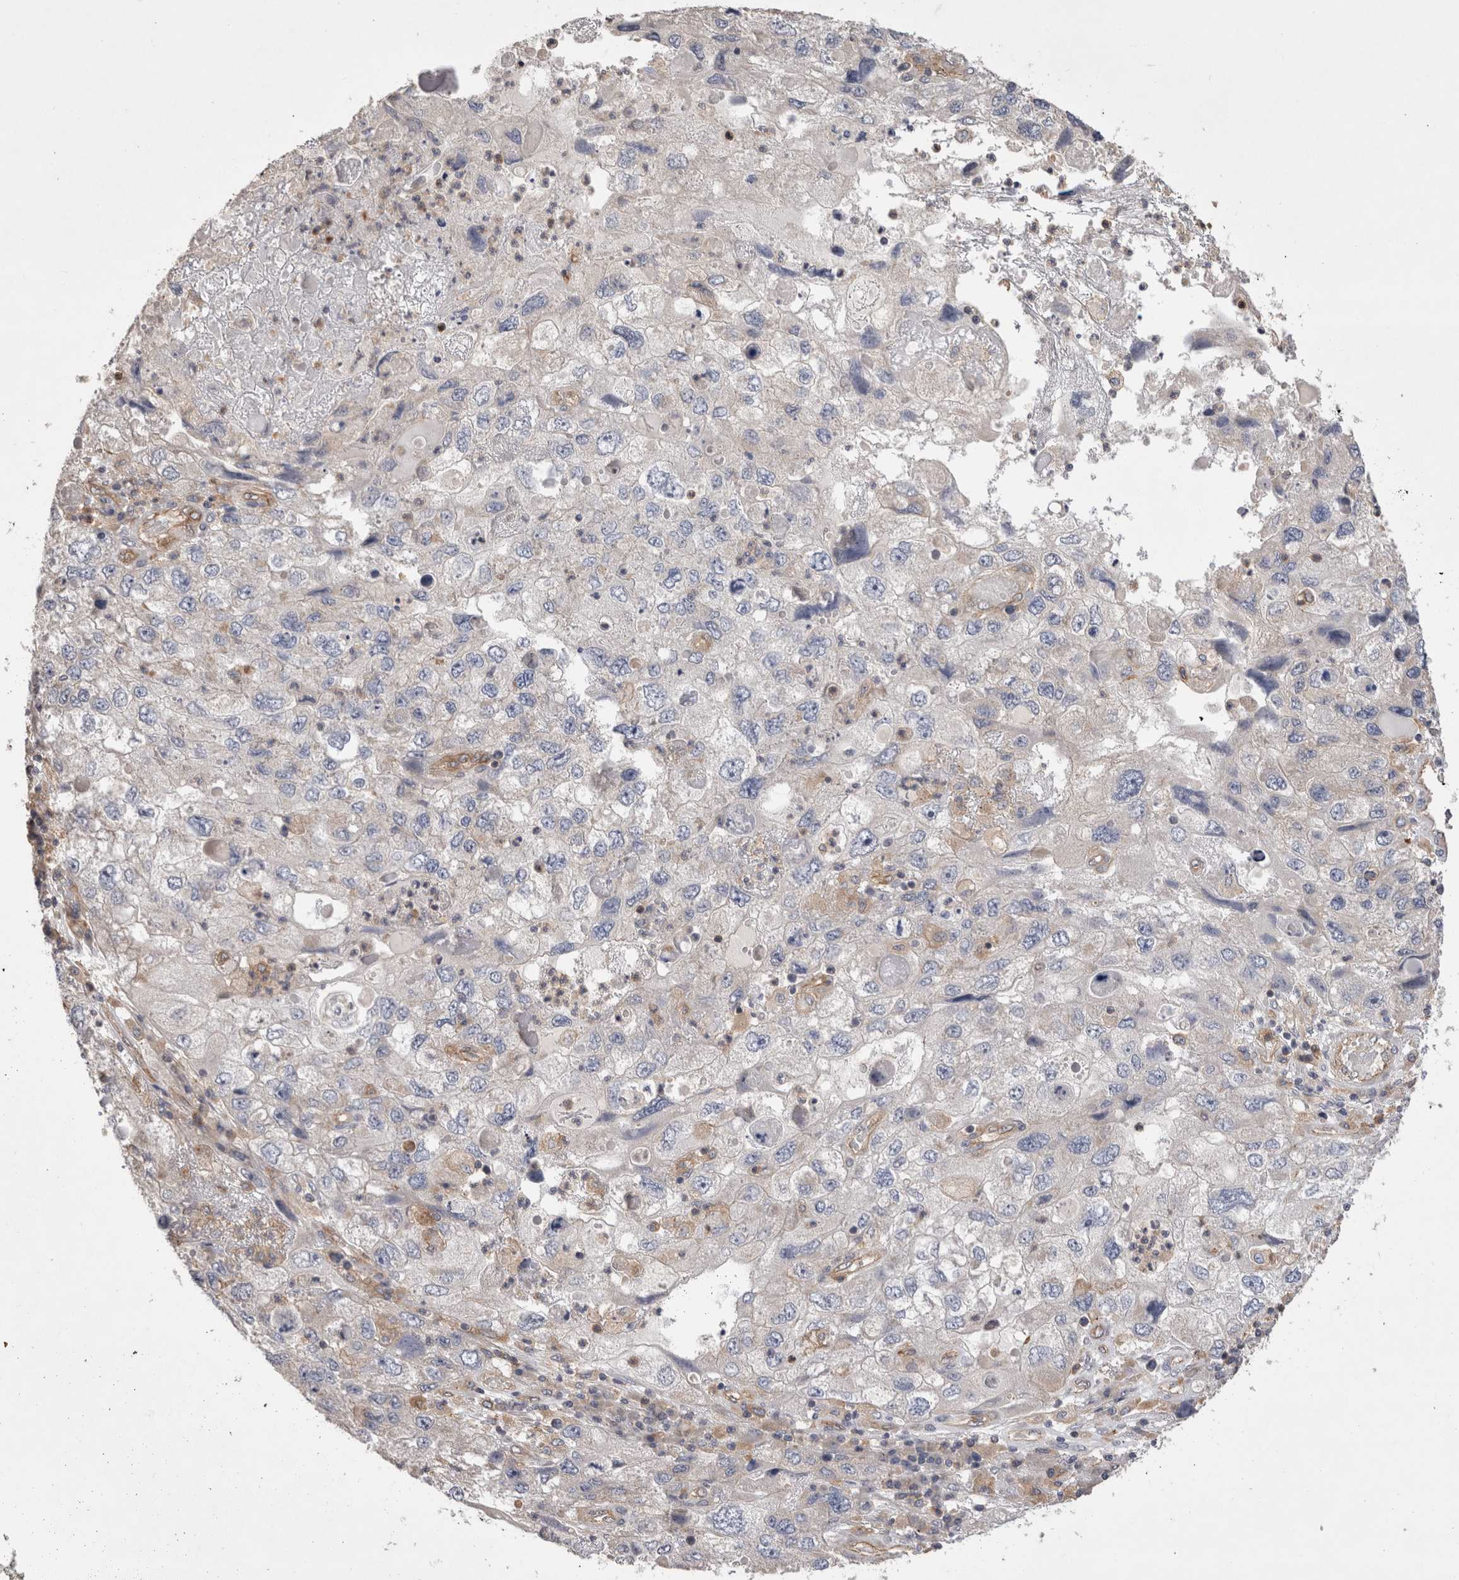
{"staining": {"intensity": "negative", "quantity": "none", "location": "none"}, "tissue": "endometrial cancer", "cell_type": "Tumor cells", "image_type": "cancer", "snomed": [{"axis": "morphology", "description": "Adenocarcinoma, NOS"}, {"axis": "topography", "description": "Endometrium"}], "caption": "This is a image of immunohistochemistry staining of endometrial cancer (adenocarcinoma), which shows no positivity in tumor cells.", "gene": "BNIP2", "patient": {"sex": "female", "age": 49}}